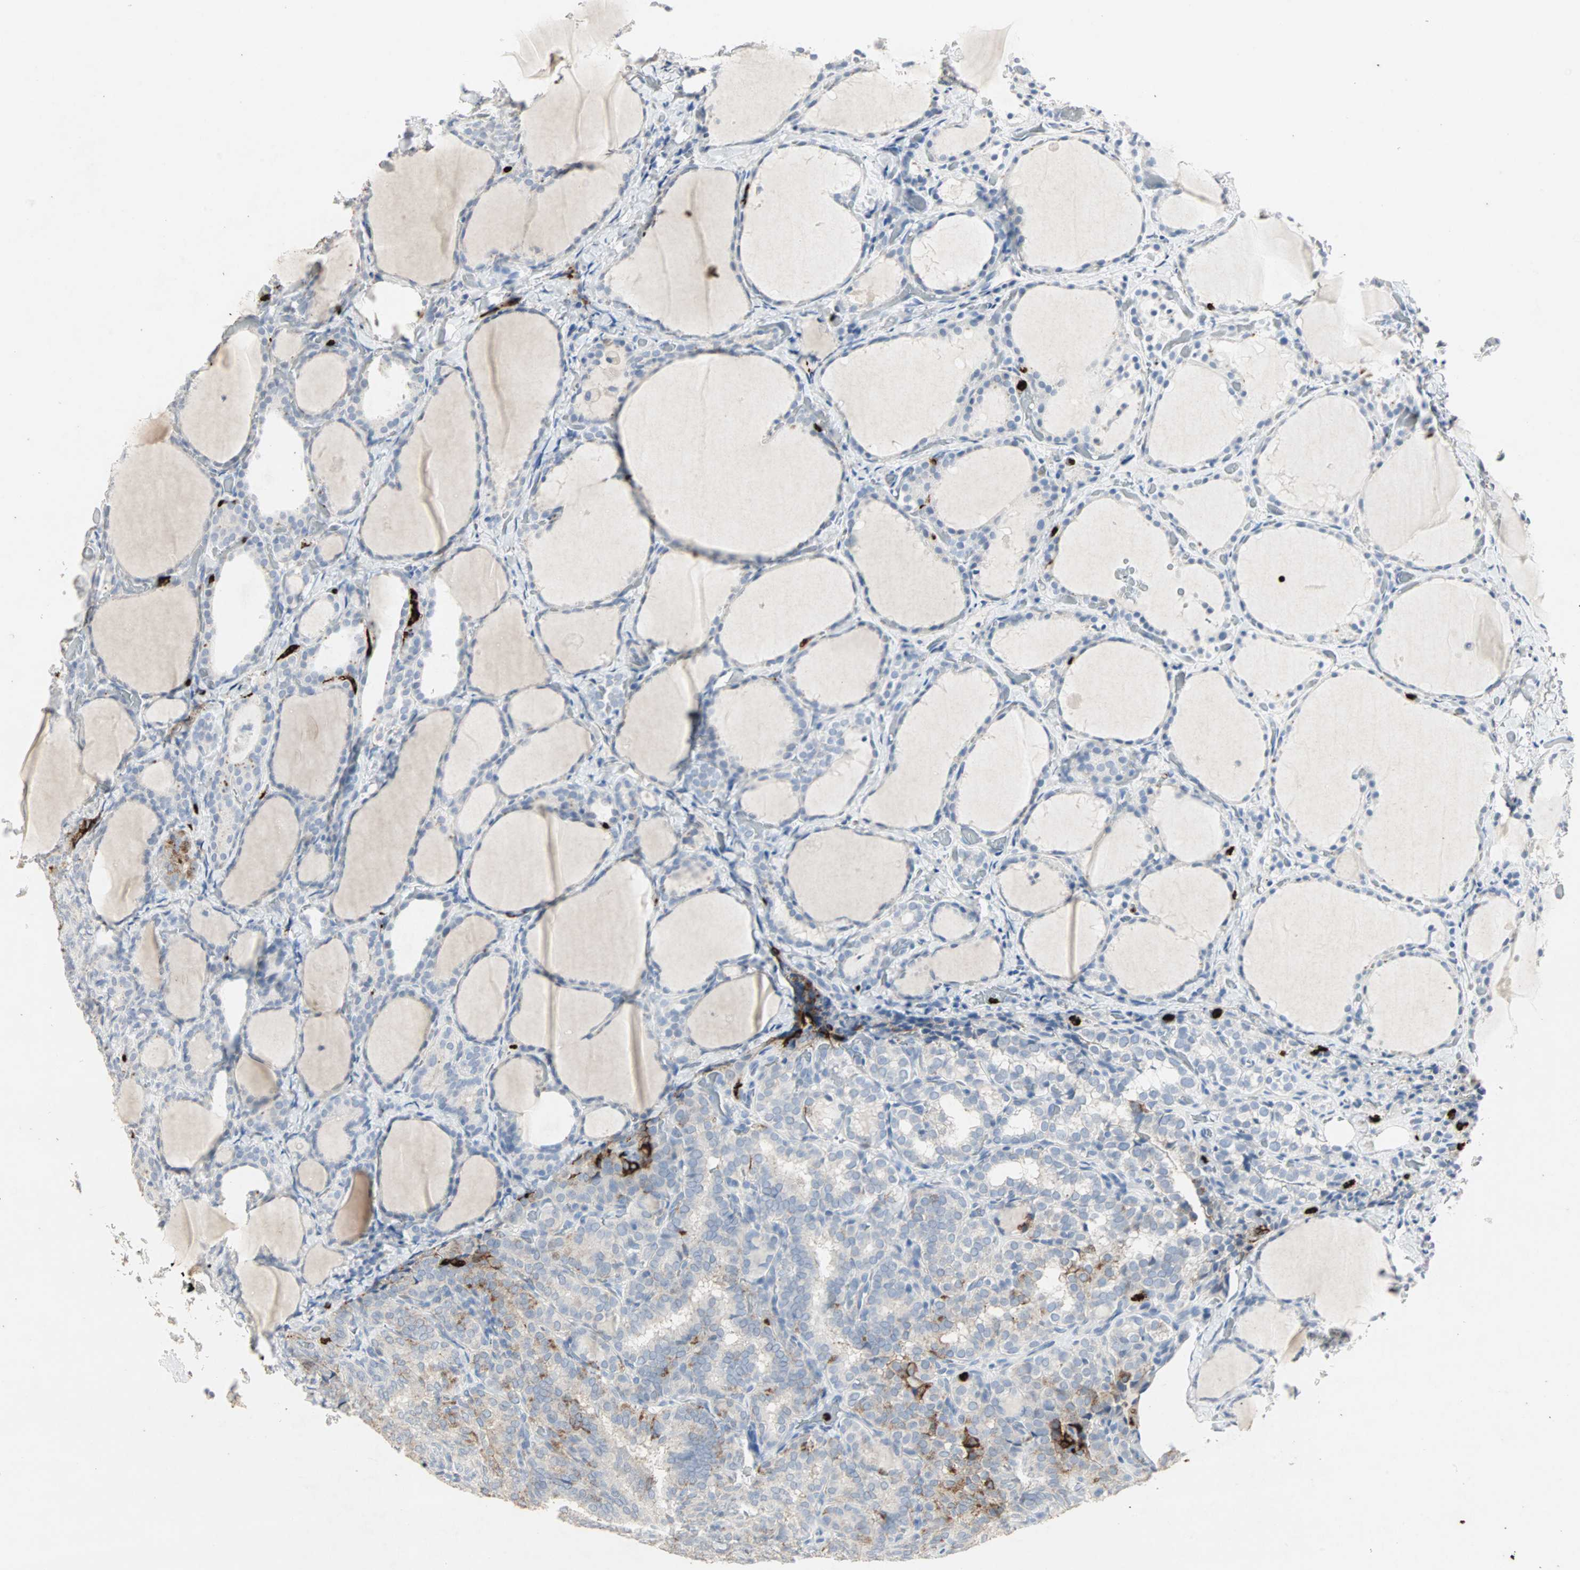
{"staining": {"intensity": "moderate", "quantity": "25%-75%", "location": "cytoplasmic/membranous"}, "tissue": "thyroid cancer", "cell_type": "Tumor cells", "image_type": "cancer", "snomed": [{"axis": "morphology", "description": "Normal tissue, NOS"}, {"axis": "morphology", "description": "Papillary adenocarcinoma, NOS"}, {"axis": "topography", "description": "Thyroid gland"}], "caption": "Immunohistochemistry (IHC) histopathology image of human thyroid cancer stained for a protein (brown), which shows medium levels of moderate cytoplasmic/membranous staining in about 25%-75% of tumor cells.", "gene": "CEACAM6", "patient": {"sex": "female", "age": 30}}